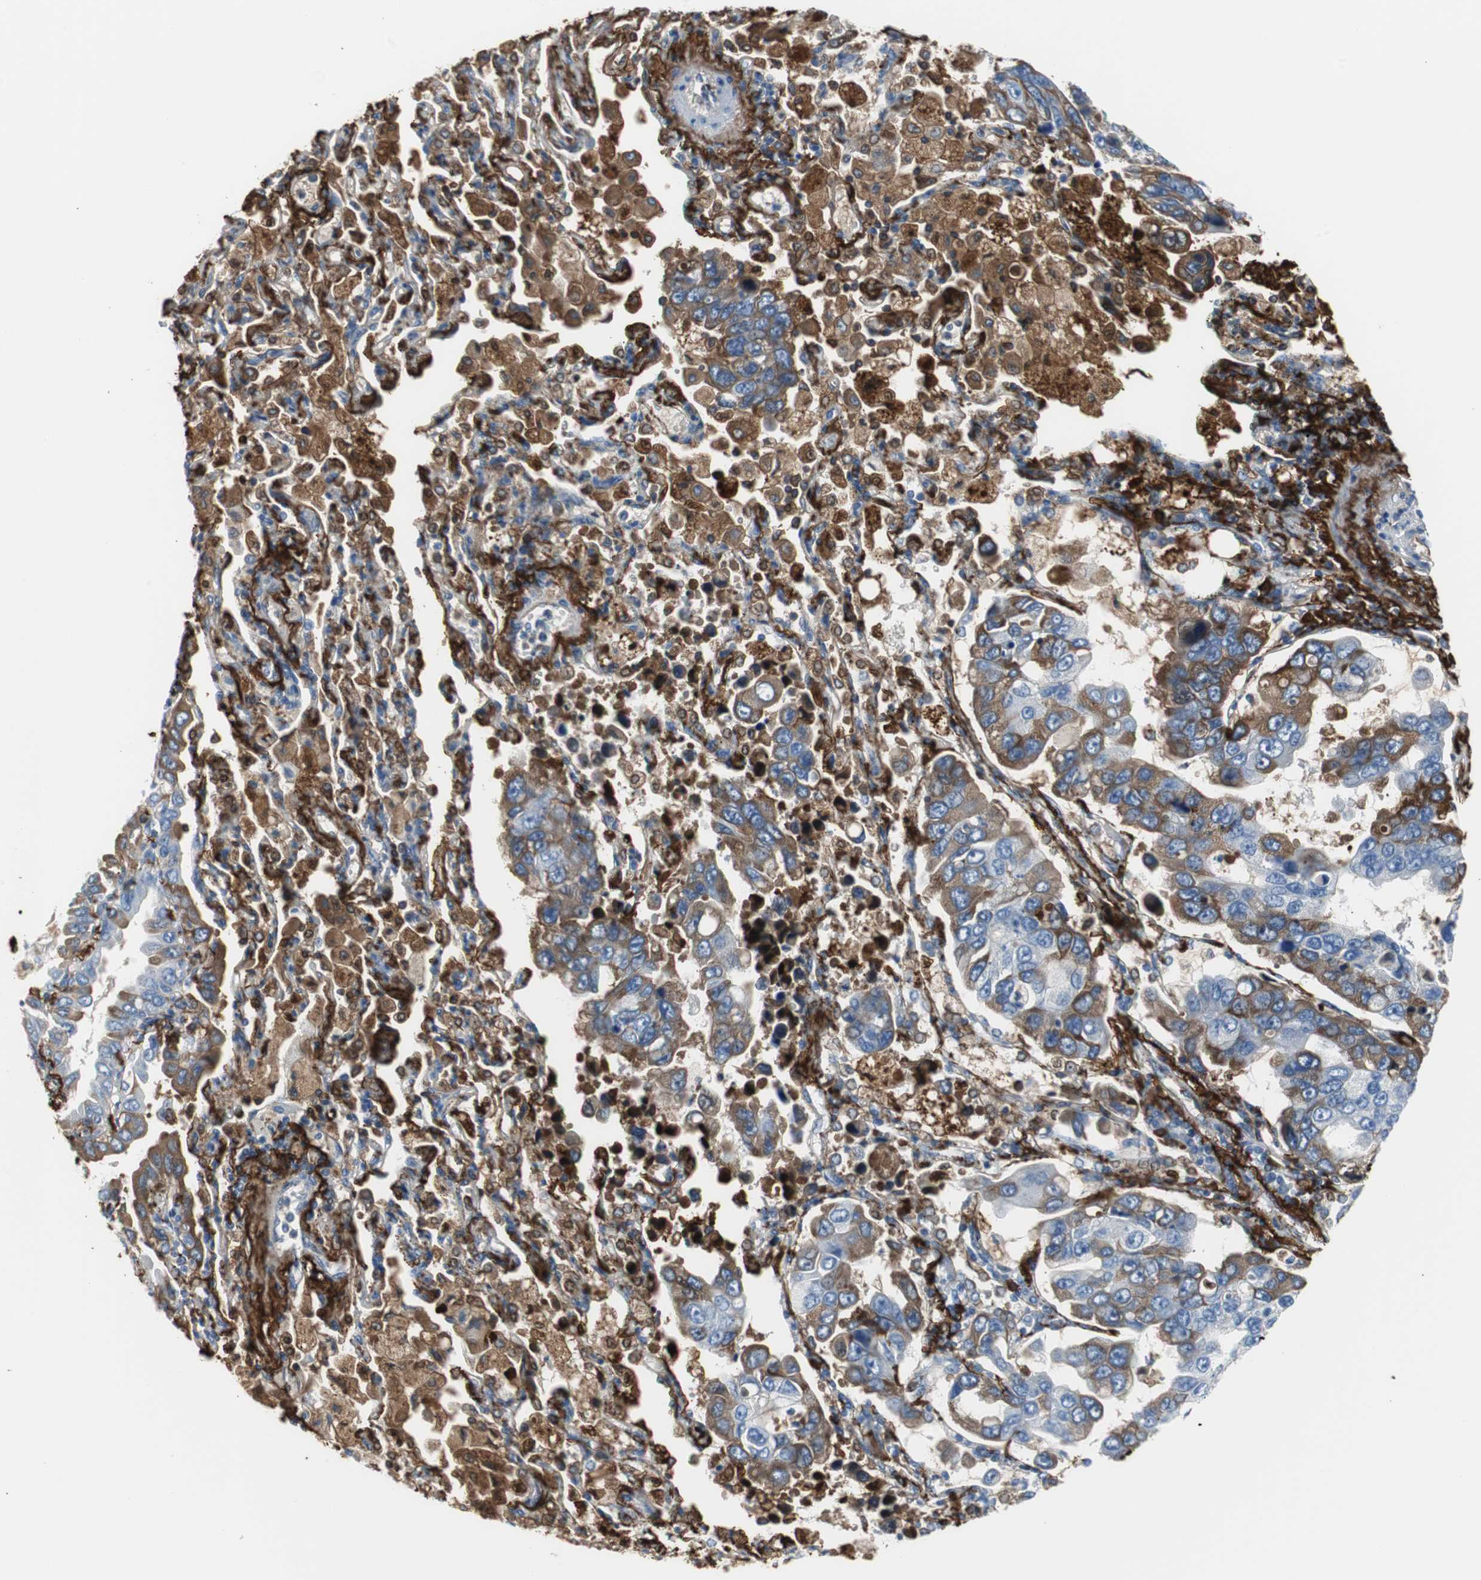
{"staining": {"intensity": "moderate", "quantity": "25%-75%", "location": "cytoplasmic/membranous"}, "tissue": "lung cancer", "cell_type": "Tumor cells", "image_type": "cancer", "snomed": [{"axis": "morphology", "description": "Adenocarcinoma, NOS"}, {"axis": "topography", "description": "Lung"}], "caption": "Brown immunohistochemical staining in lung cancer (adenocarcinoma) exhibits moderate cytoplasmic/membranous expression in approximately 25%-75% of tumor cells.", "gene": "APCS", "patient": {"sex": "male", "age": 64}}